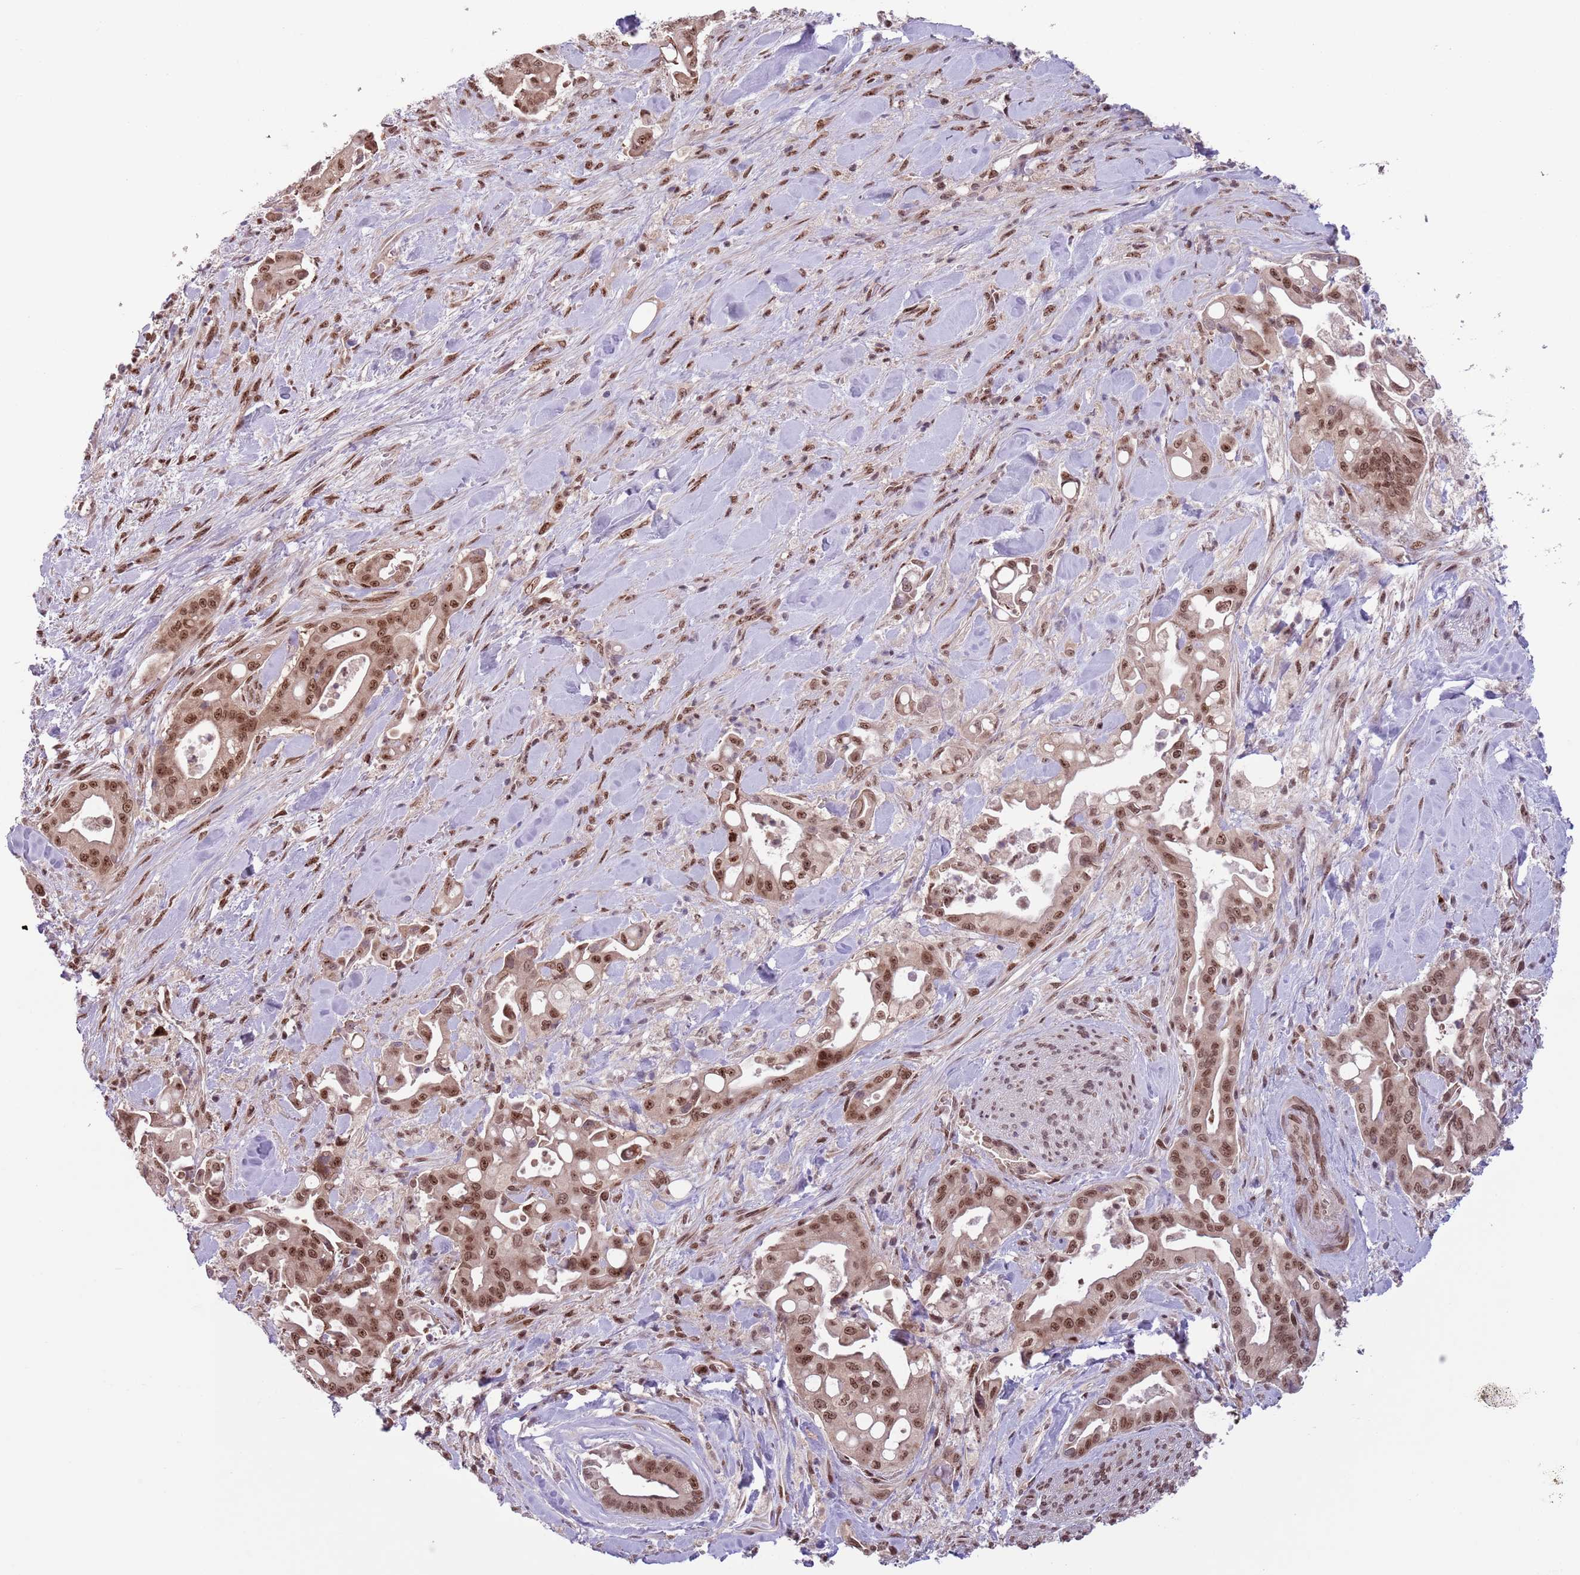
{"staining": {"intensity": "strong", "quantity": ">75%", "location": "cytoplasmic/membranous,nuclear"}, "tissue": "liver cancer", "cell_type": "Tumor cells", "image_type": "cancer", "snomed": [{"axis": "morphology", "description": "Cholangiocarcinoma"}, {"axis": "topography", "description": "Liver"}], "caption": "Immunohistochemical staining of human liver cancer (cholangiocarcinoma) demonstrates high levels of strong cytoplasmic/membranous and nuclear protein staining in approximately >75% of tumor cells. Ihc stains the protein of interest in brown and the nuclei are stained blue.", "gene": "SIPA1L3", "patient": {"sex": "female", "age": 68}}